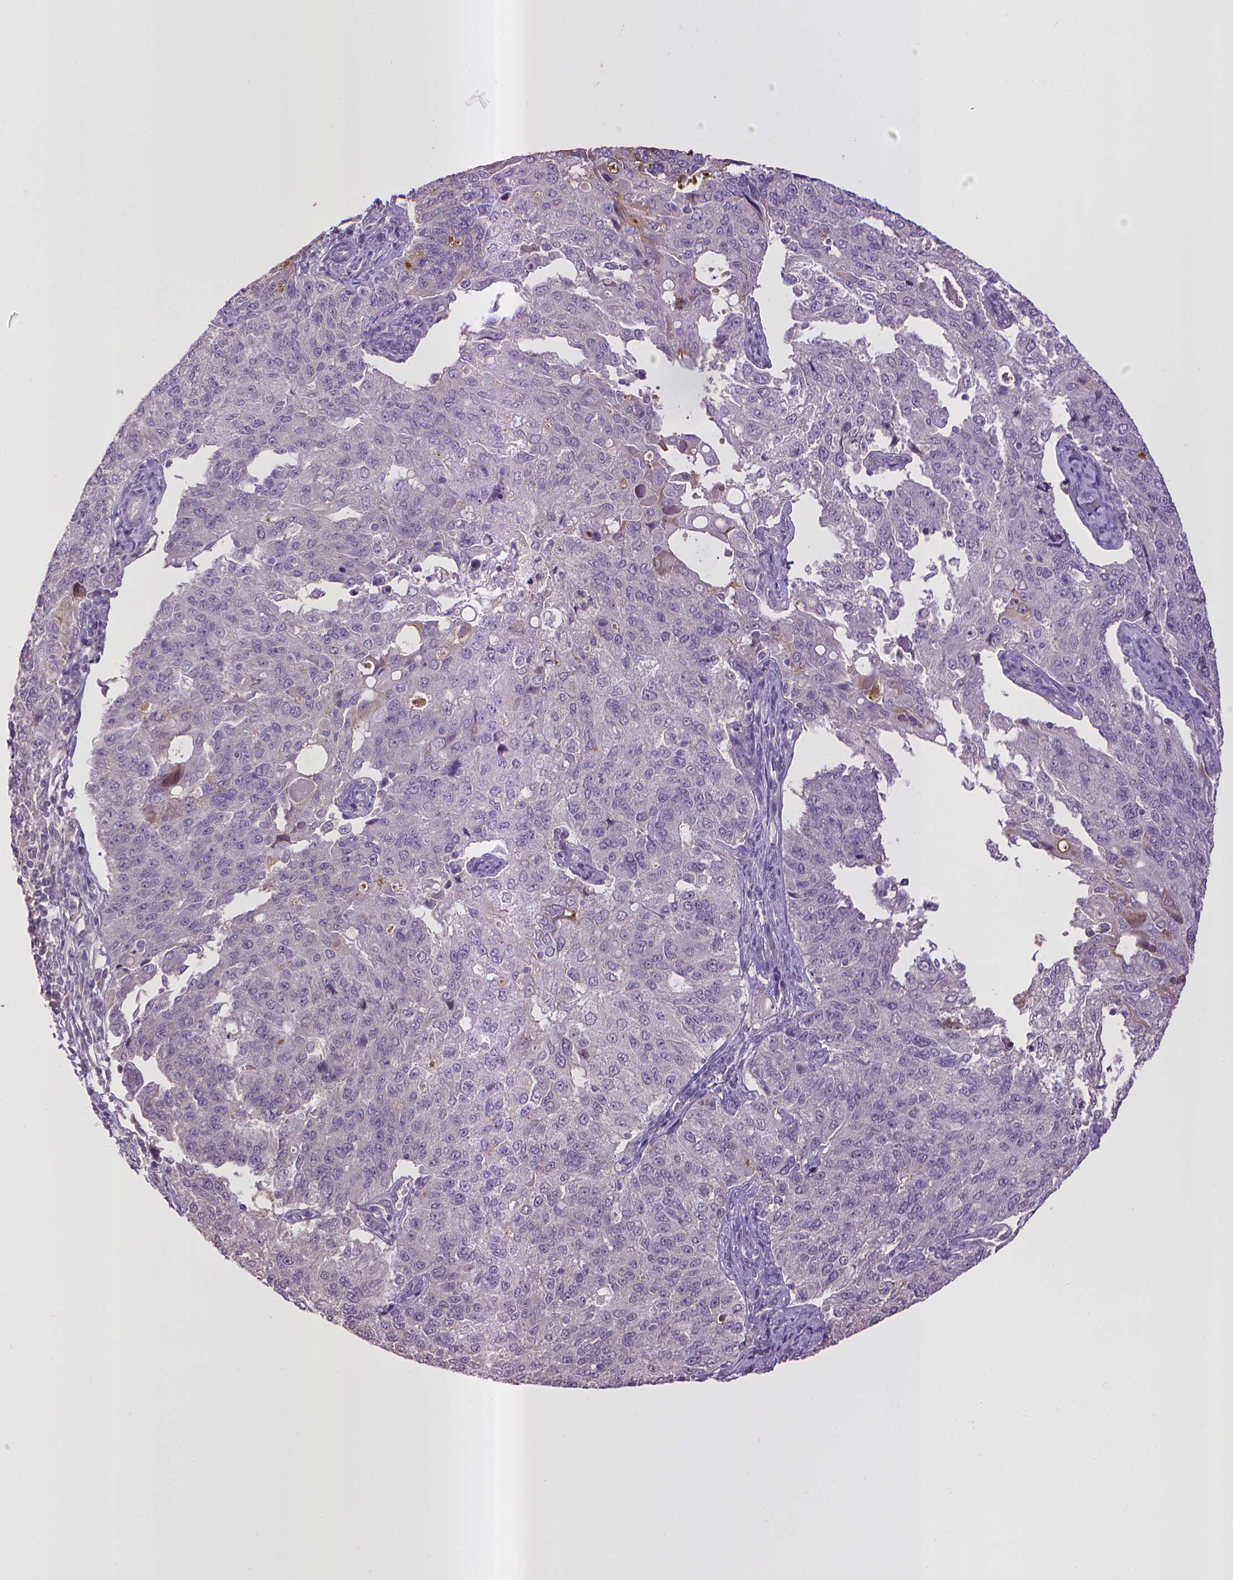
{"staining": {"intensity": "negative", "quantity": "none", "location": "none"}, "tissue": "endometrial cancer", "cell_type": "Tumor cells", "image_type": "cancer", "snomed": [{"axis": "morphology", "description": "Adenocarcinoma, NOS"}, {"axis": "topography", "description": "Endometrium"}], "caption": "Immunohistochemistry (IHC) histopathology image of neoplastic tissue: human endometrial cancer stained with DAB reveals no significant protein expression in tumor cells.", "gene": "CPM", "patient": {"sex": "female", "age": 43}}